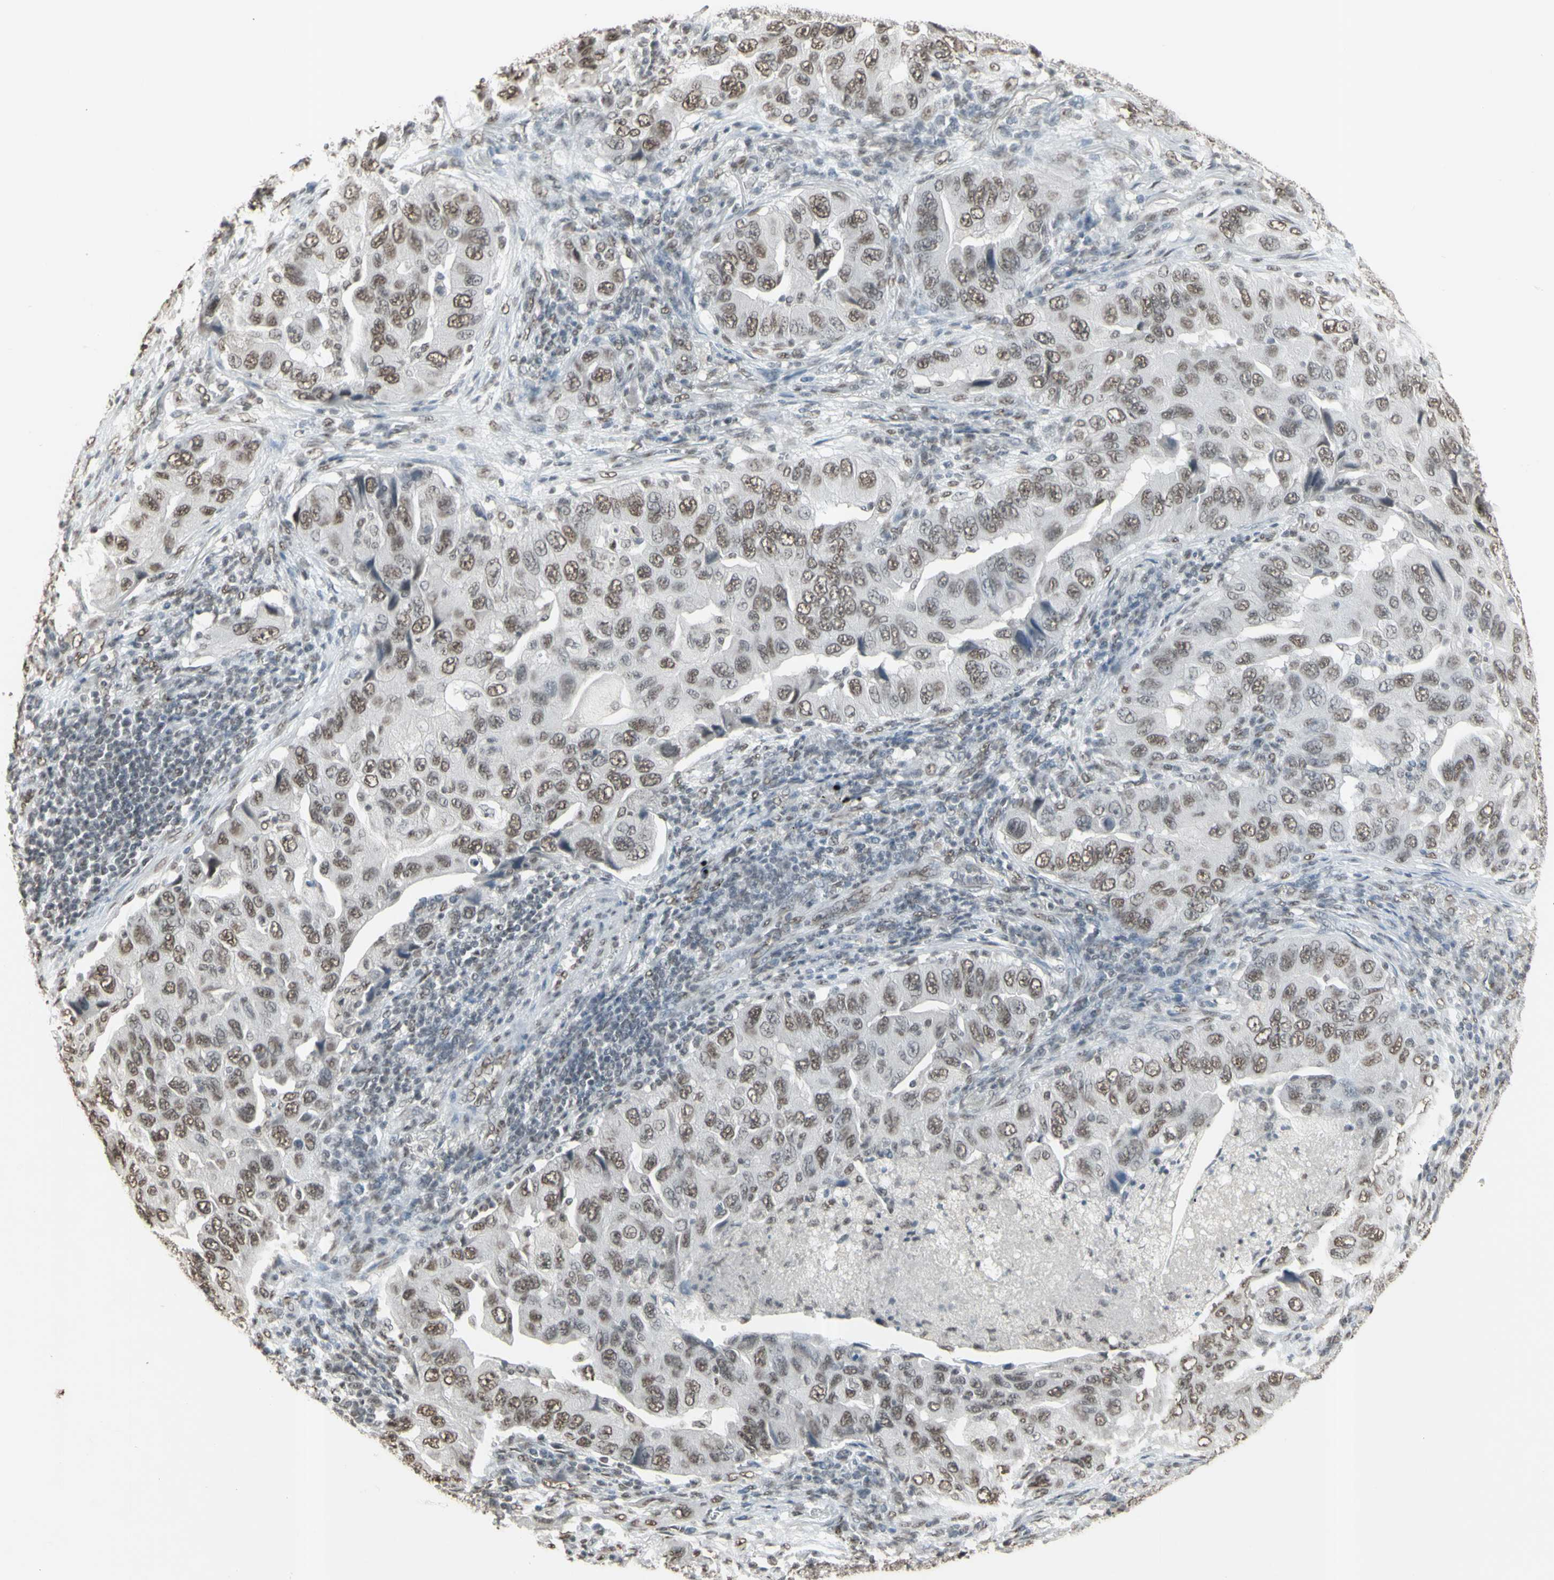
{"staining": {"intensity": "moderate", "quantity": ">75%", "location": "nuclear"}, "tissue": "lung cancer", "cell_type": "Tumor cells", "image_type": "cancer", "snomed": [{"axis": "morphology", "description": "Adenocarcinoma, NOS"}, {"axis": "topography", "description": "Lung"}], "caption": "Lung cancer (adenocarcinoma) stained with DAB immunohistochemistry shows medium levels of moderate nuclear staining in approximately >75% of tumor cells.", "gene": "TRIM28", "patient": {"sex": "female", "age": 65}}